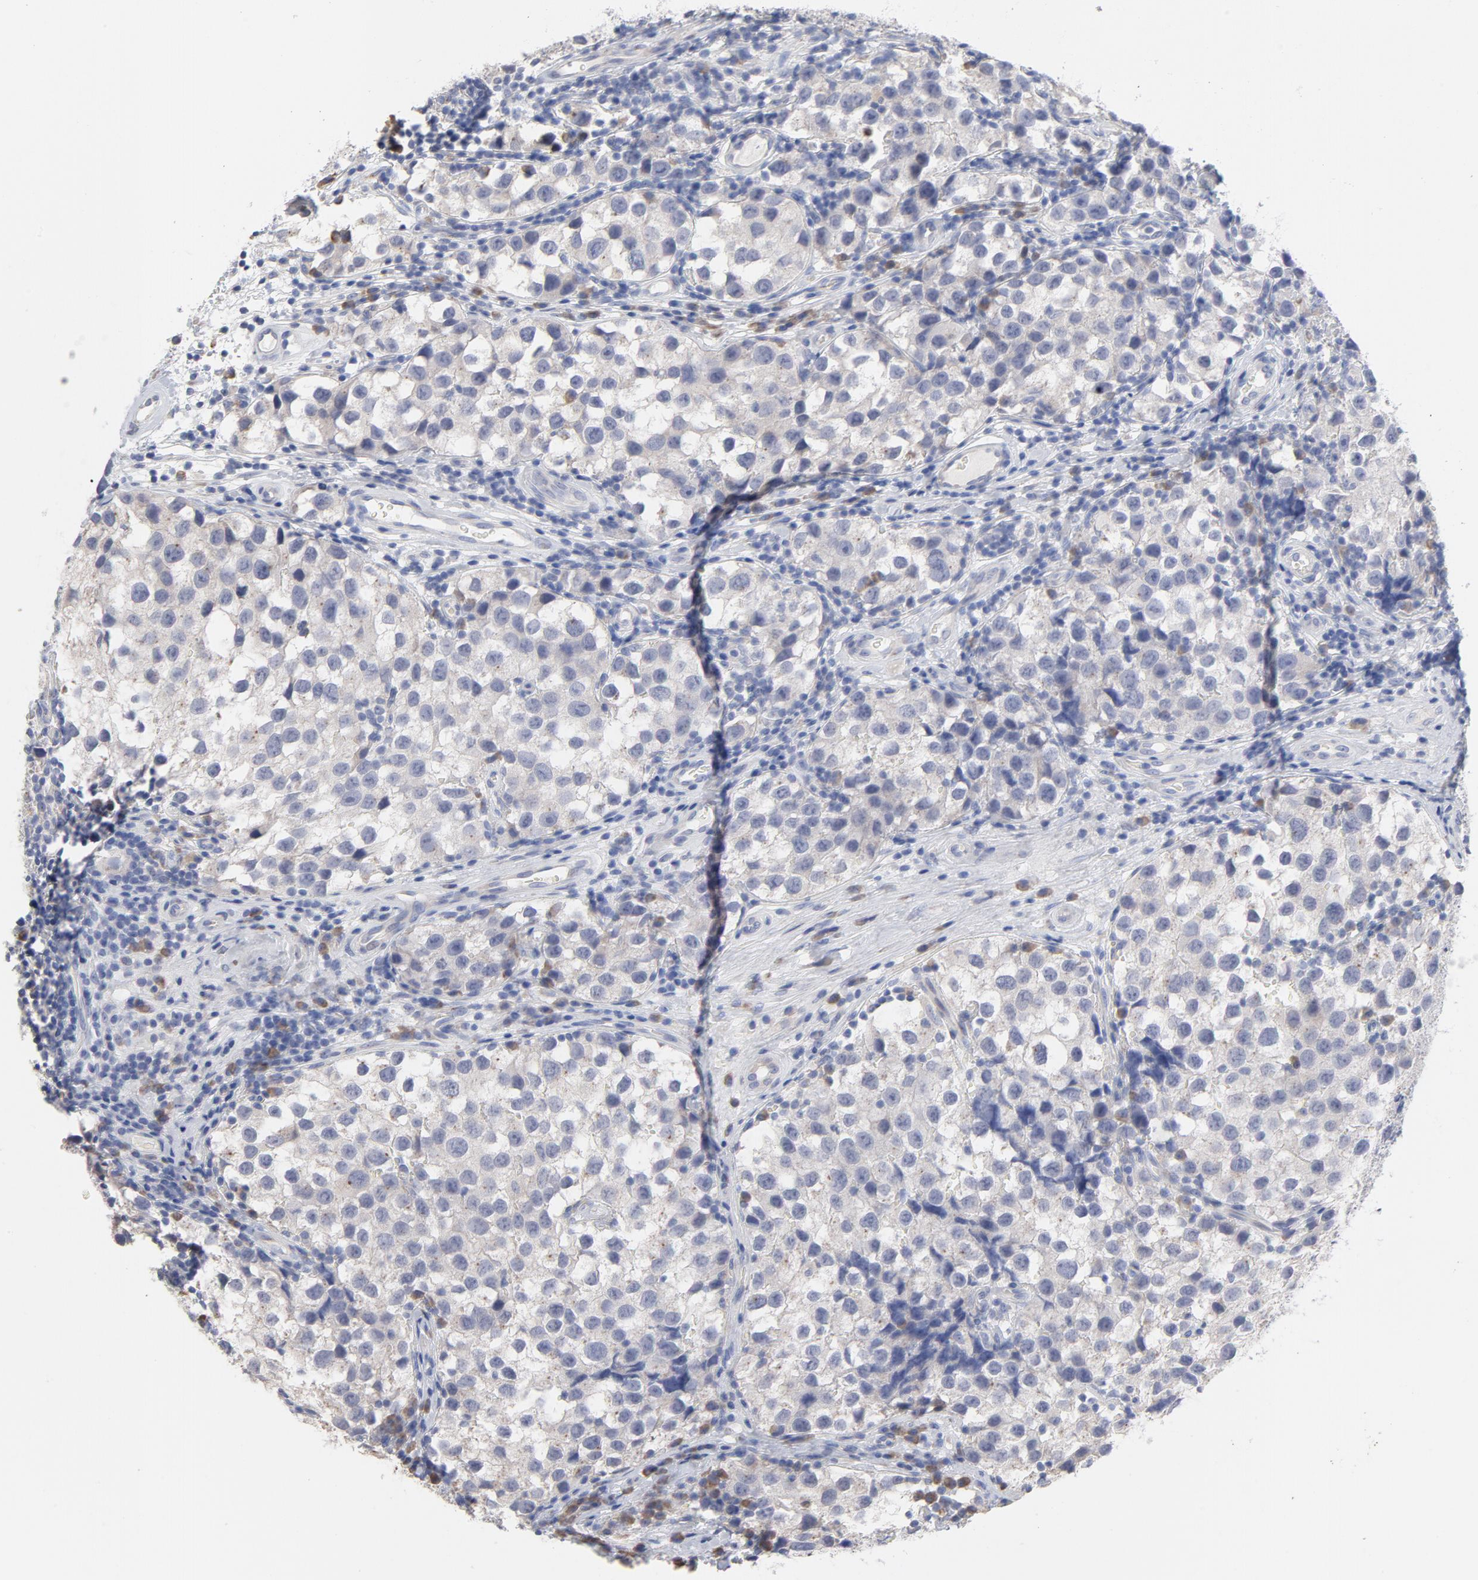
{"staining": {"intensity": "weak", "quantity": "<25%", "location": "cytoplasmic/membranous"}, "tissue": "testis cancer", "cell_type": "Tumor cells", "image_type": "cancer", "snomed": [{"axis": "morphology", "description": "Seminoma, NOS"}, {"axis": "topography", "description": "Testis"}], "caption": "Immunohistochemistry (IHC) of testis cancer exhibits no staining in tumor cells.", "gene": "CPE", "patient": {"sex": "male", "age": 39}}